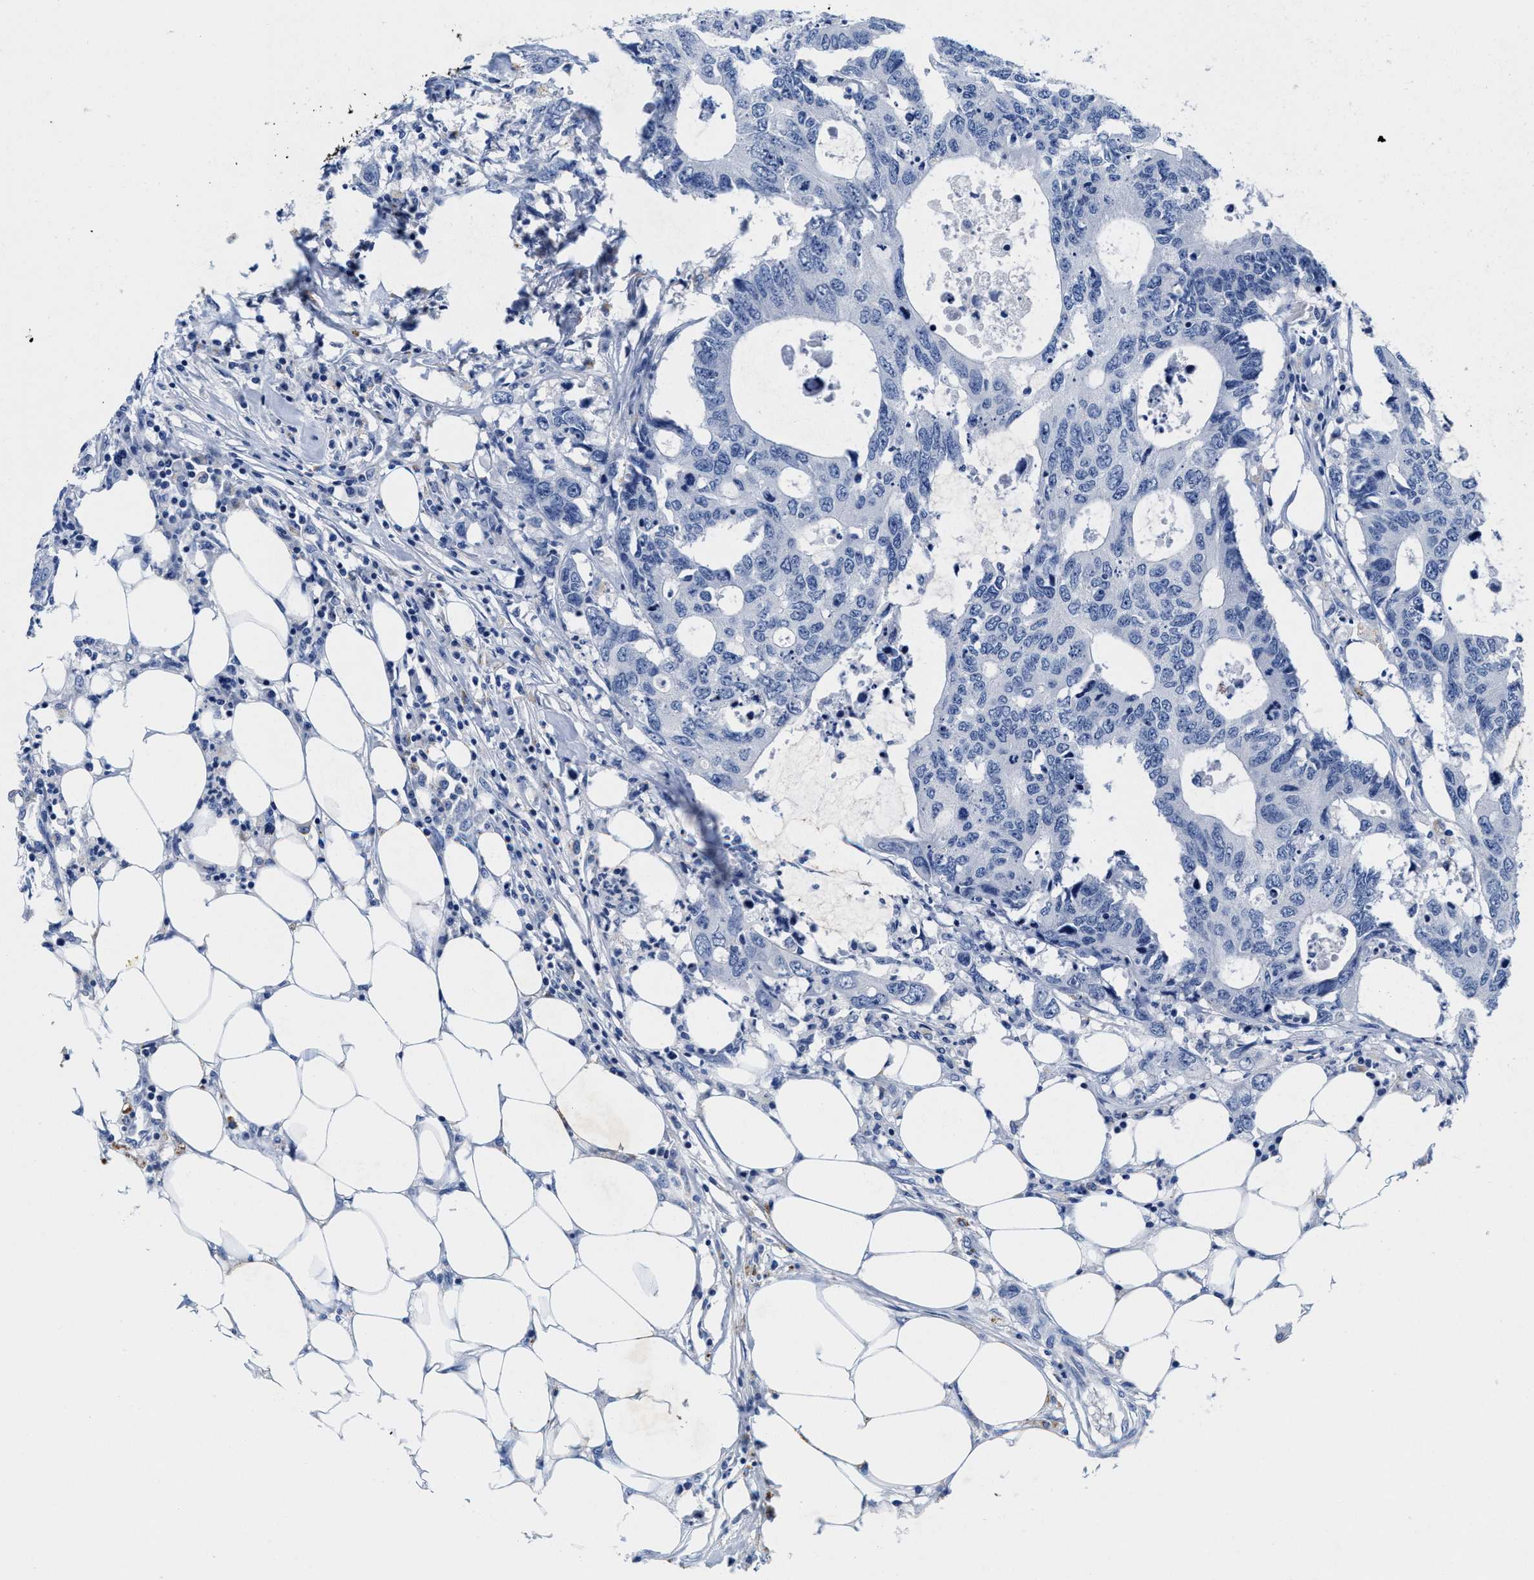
{"staining": {"intensity": "negative", "quantity": "none", "location": "none"}, "tissue": "colorectal cancer", "cell_type": "Tumor cells", "image_type": "cancer", "snomed": [{"axis": "morphology", "description": "Adenocarcinoma, NOS"}, {"axis": "topography", "description": "Colon"}], "caption": "IHC of human colorectal adenocarcinoma reveals no expression in tumor cells.", "gene": "TTC3", "patient": {"sex": "male", "age": 71}}